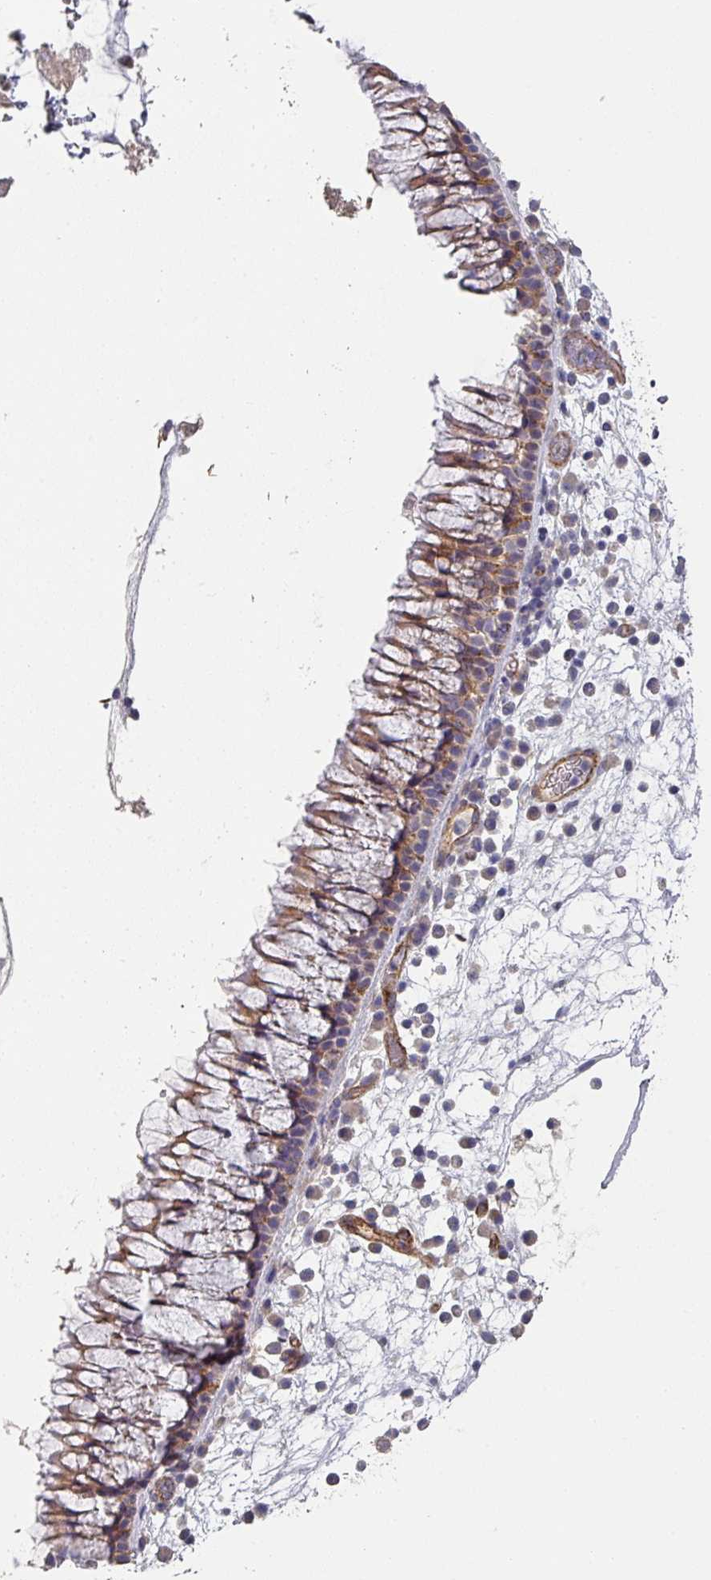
{"staining": {"intensity": "weak", "quantity": "25%-75%", "location": "cytoplasmic/membranous"}, "tissue": "nasopharynx", "cell_type": "Respiratory epithelial cells", "image_type": "normal", "snomed": [{"axis": "morphology", "description": "Normal tissue, NOS"}, {"axis": "topography", "description": "Nasopharynx"}], "caption": "IHC image of normal nasopharynx: nasopharynx stained using immunohistochemistry shows low levels of weak protein expression localized specifically in the cytoplasmic/membranous of respiratory epithelial cells, appearing as a cytoplasmic/membranous brown color.", "gene": "PCDH1", "patient": {"sex": "female", "age": 81}}